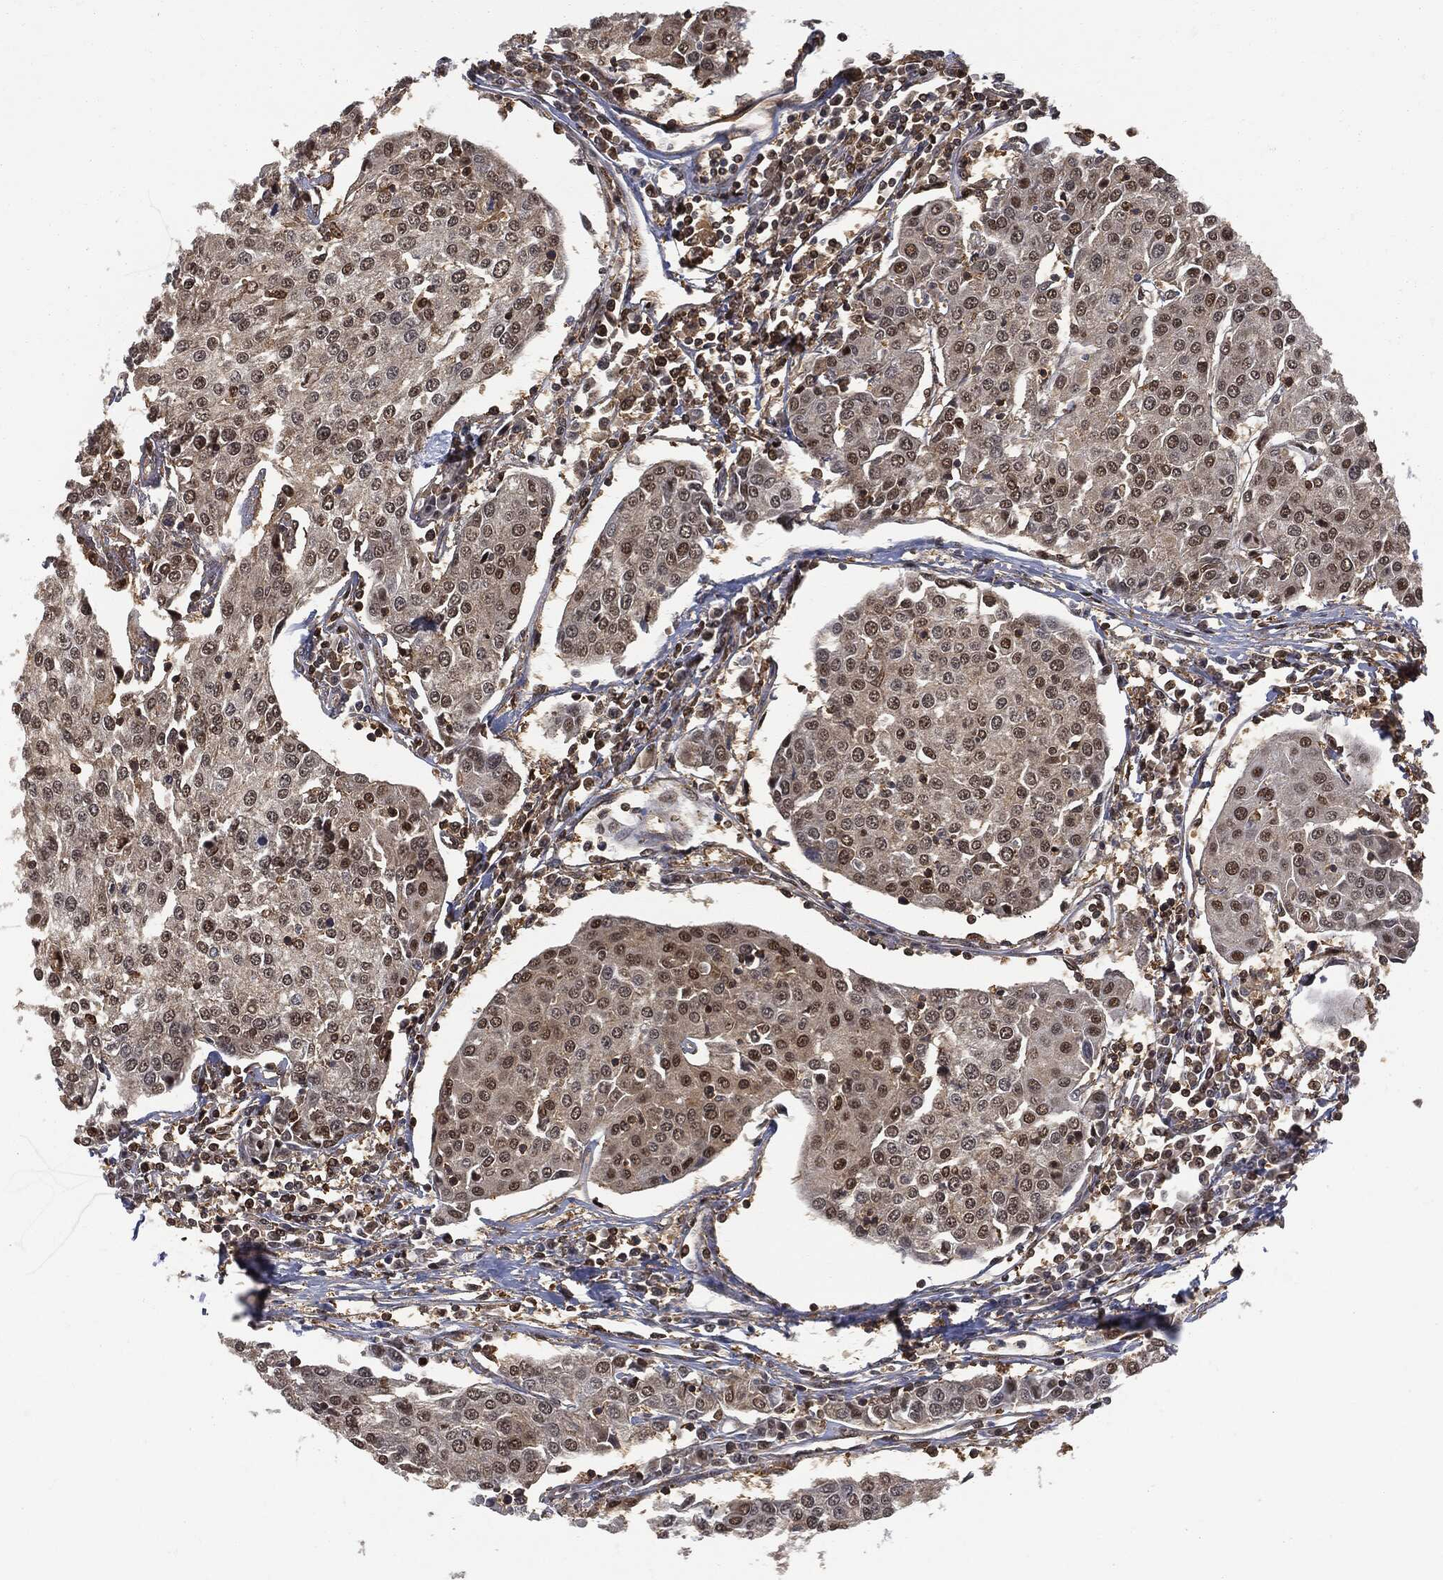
{"staining": {"intensity": "strong", "quantity": "<25%", "location": "nuclear"}, "tissue": "urothelial cancer", "cell_type": "Tumor cells", "image_type": "cancer", "snomed": [{"axis": "morphology", "description": "Urothelial carcinoma, High grade"}, {"axis": "topography", "description": "Urinary bladder"}], "caption": "Protein staining demonstrates strong nuclear expression in about <25% of tumor cells in urothelial cancer.", "gene": "PSMB10", "patient": {"sex": "female", "age": 85}}